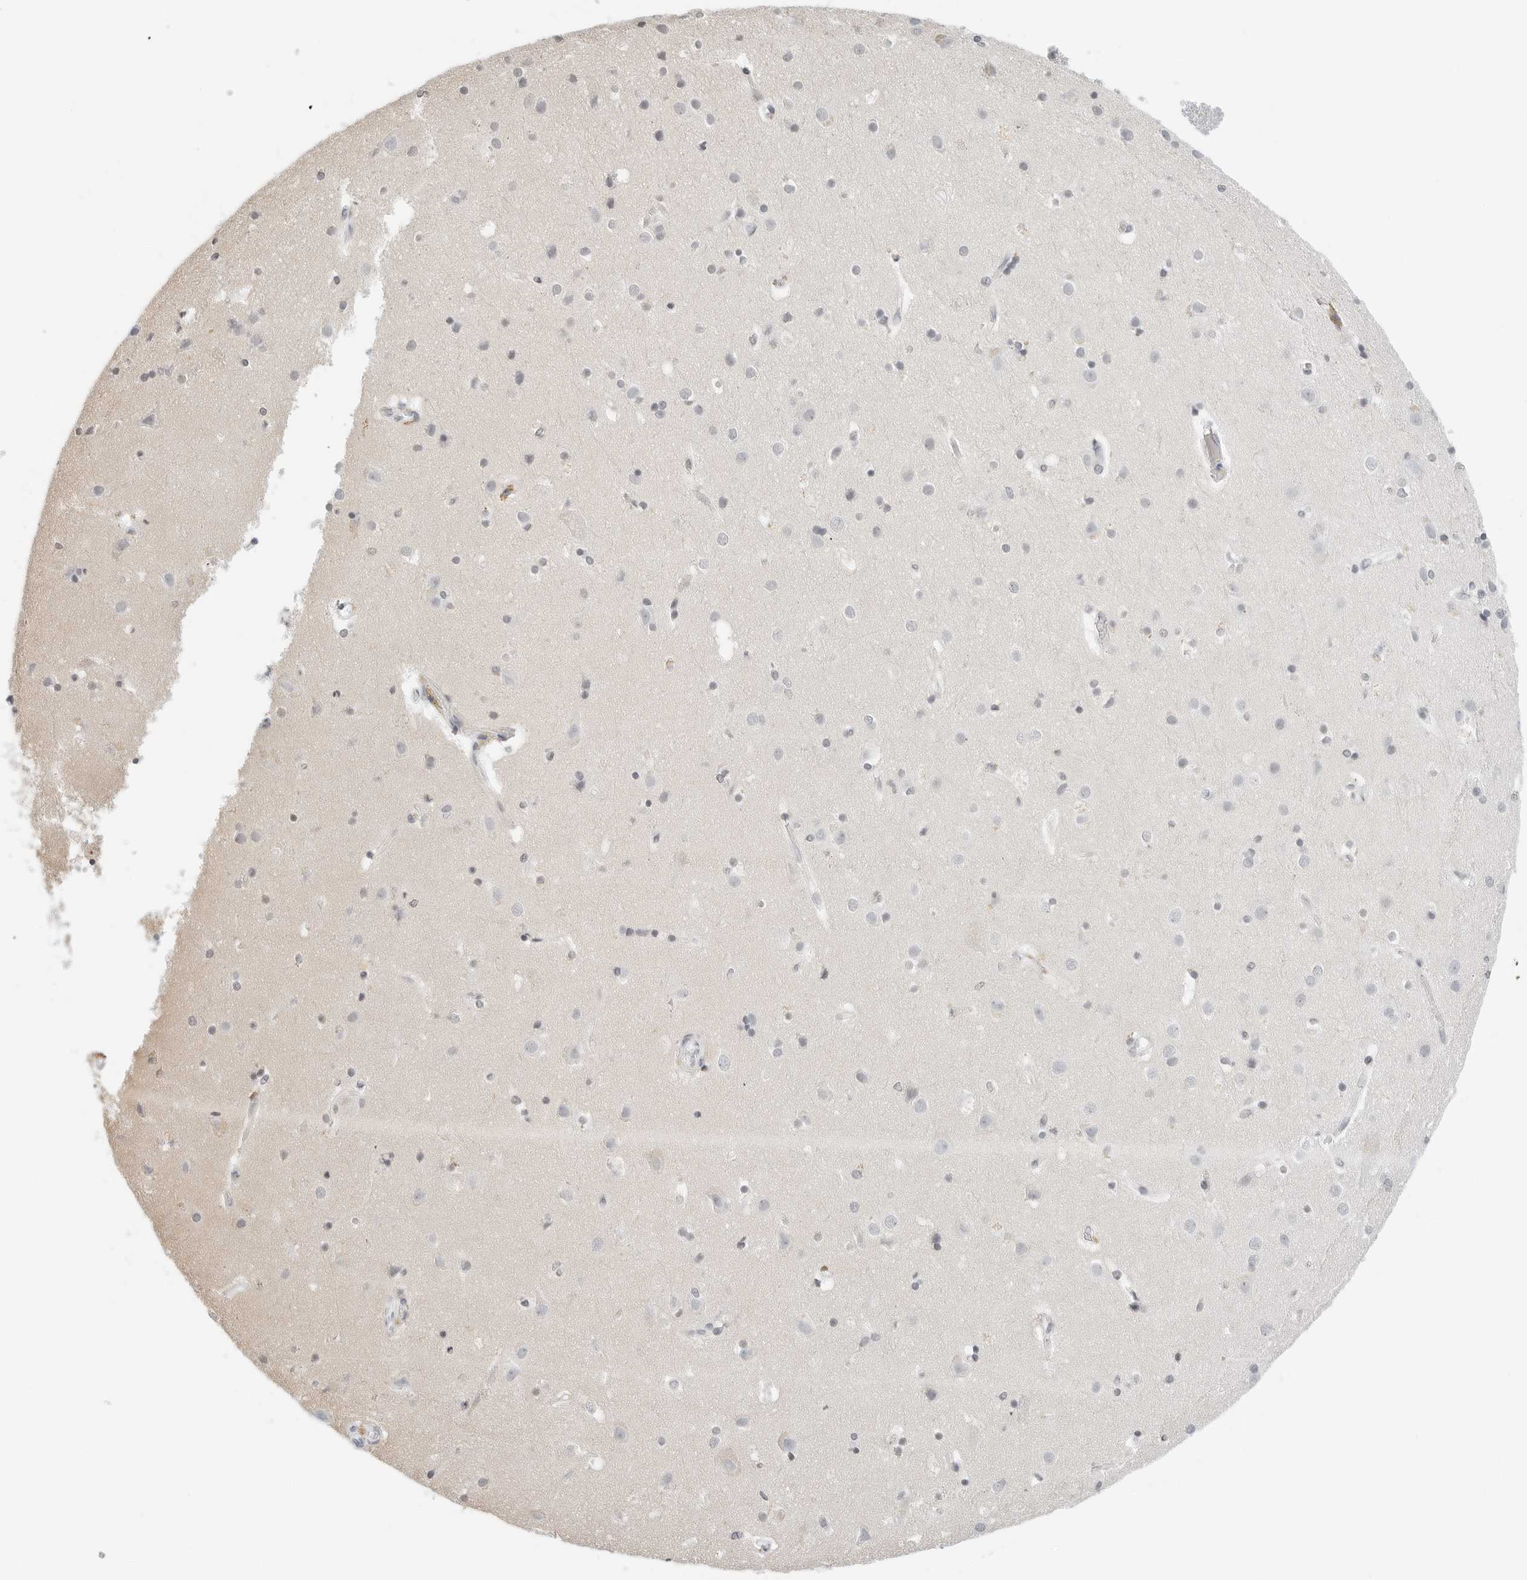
{"staining": {"intensity": "negative", "quantity": "none", "location": "none"}, "tissue": "cerebral cortex", "cell_type": "Endothelial cells", "image_type": "normal", "snomed": [{"axis": "morphology", "description": "Normal tissue, NOS"}, {"axis": "topography", "description": "Cerebral cortex"}], "caption": "Normal cerebral cortex was stained to show a protein in brown. There is no significant staining in endothelial cells.", "gene": "NTMT2", "patient": {"sex": "male", "age": 54}}